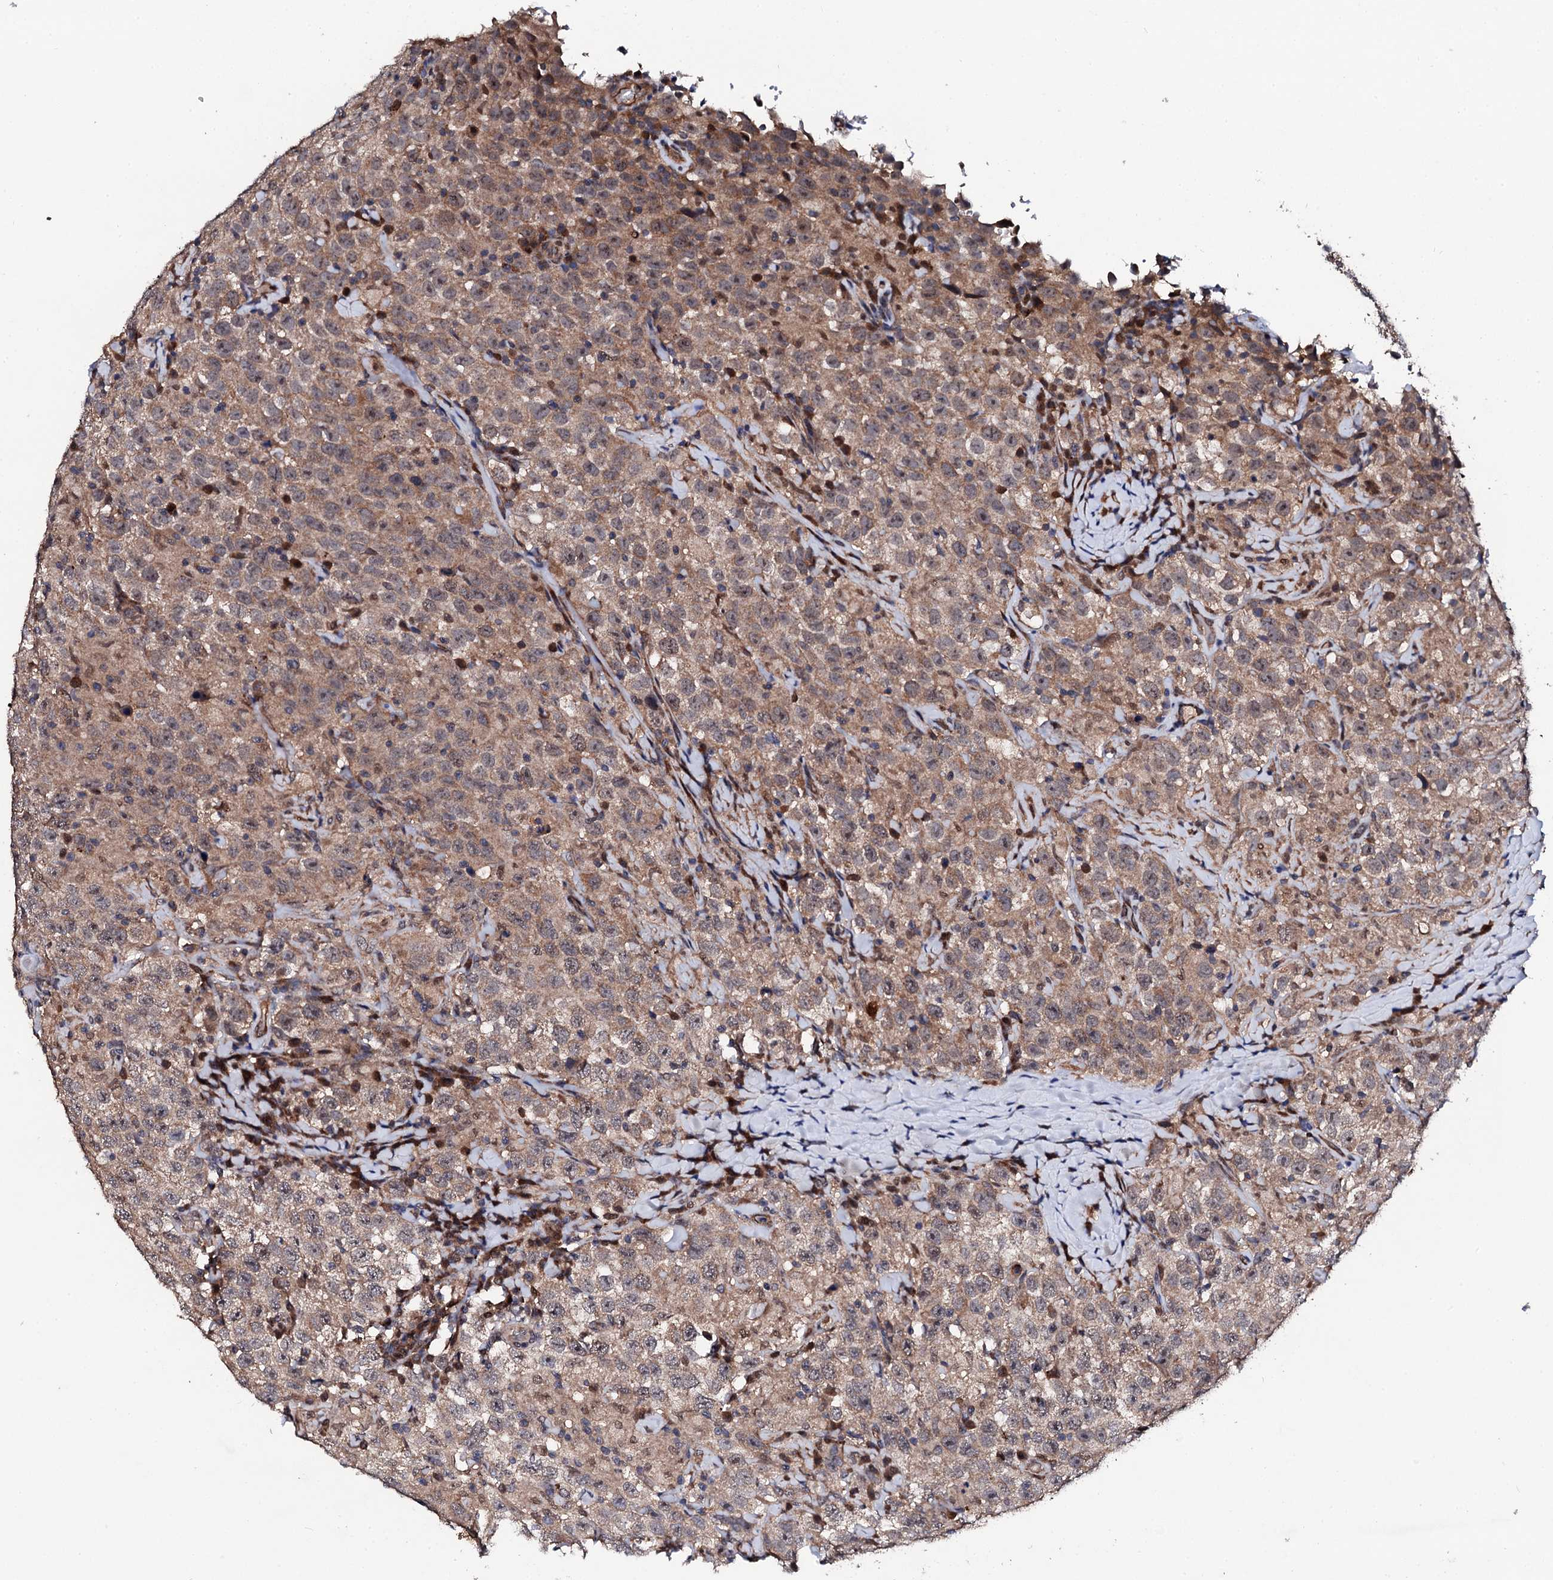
{"staining": {"intensity": "weak", "quantity": ">75%", "location": "cytoplasmic/membranous"}, "tissue": "testis cancer", "cell_type": "Tumor cells", "image_type": "cancer", "snomed": [{"axis": "morphology", "description": "Seminoma, NOS"}, {"axis": "topography", "description": "Testis"}], "caption": "Immunohistochemistry (IHC) (DAB) staining of human testis cancer (seminoma) shows weak cytoplasmic/membranous protein positivity in about >75% of tumor cells.", "gene": "IP6K1", "patient": {"sex": "male", "age": 41}}